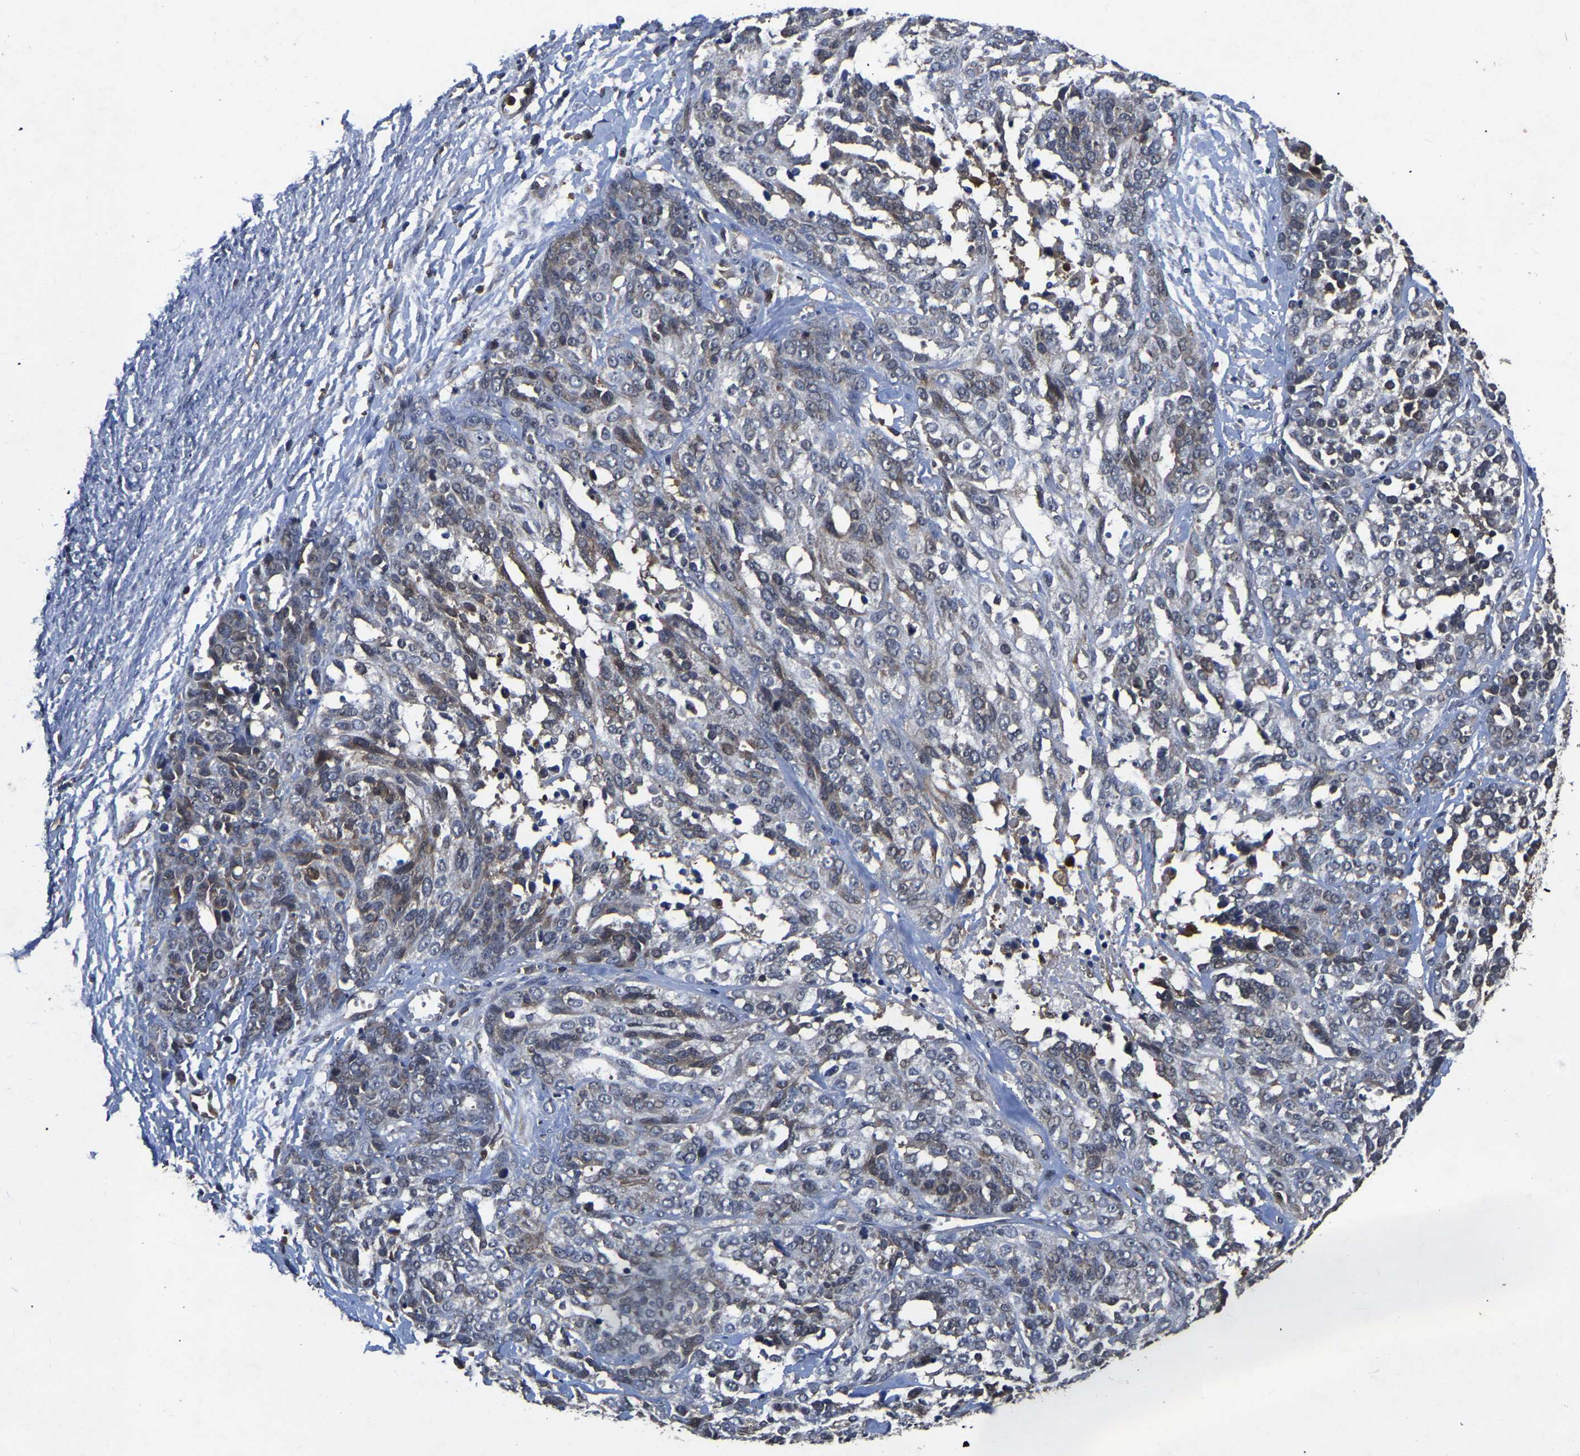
{"staining": {"intensity": "moderate", "quantity": "<25%", "location": "cytoplasmic/membranous"}, "tissue": "ovarian cancer", "cell_type": "Tumor cells", "image_type": "cancer", "snomed": [{"axis": "morphology", "description": "Cystadenocarcinoma, serous, NOS"}, {"axis": "topography", "description": "Ovary"}], "caption": "Immunohistochemistry (IHC) image of ovarian serous cystadenocarcinoma stained for a protein (brown), which shows low levels of moderate cytoplasmic/membranous positivity in approximately <25% of tumor cells.", "gene": "FGD5", "patient": {"sex": "female", "age": 44}}